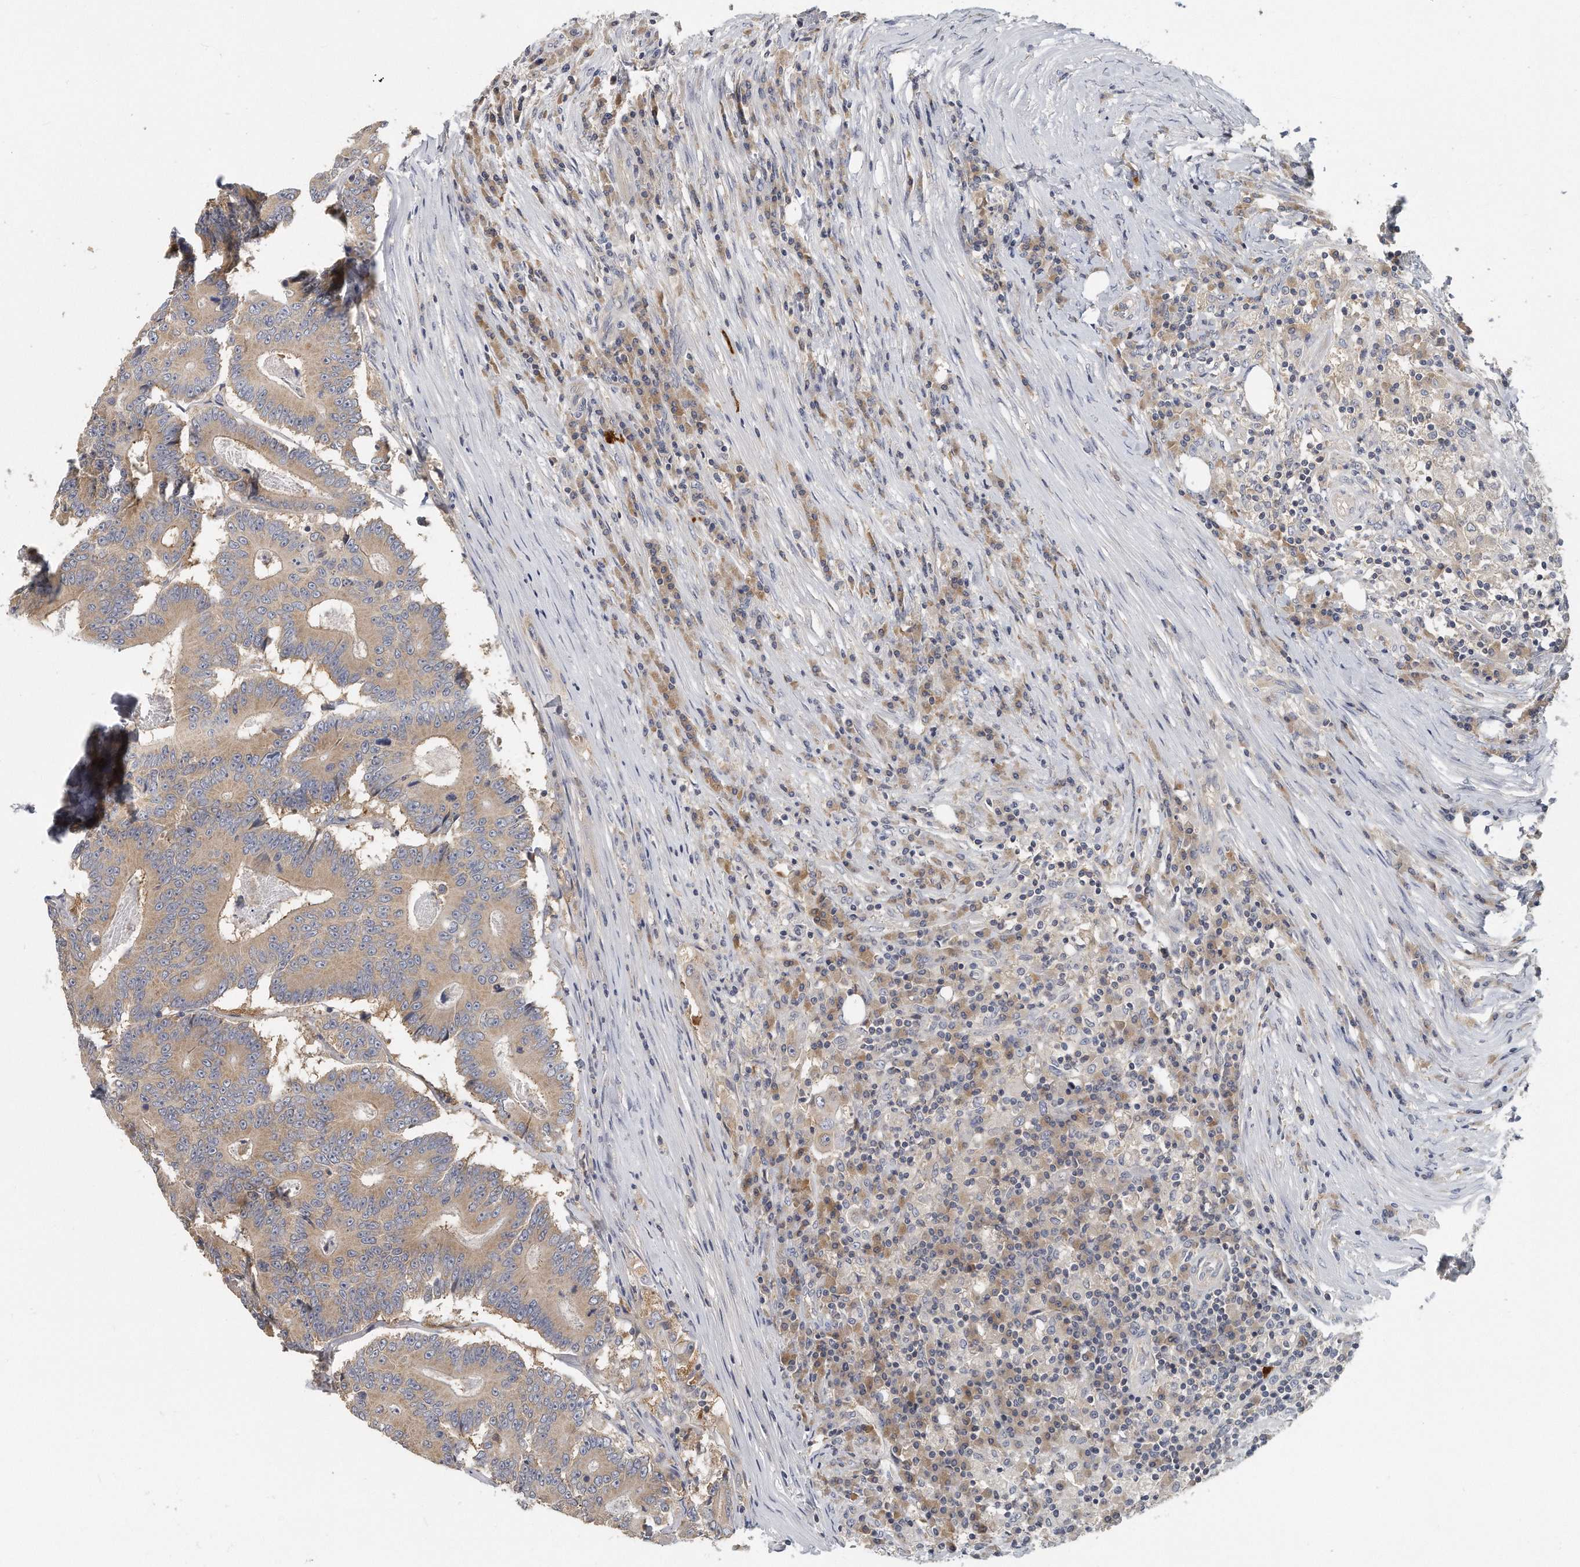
{"staining": {"intensity": "weak", "quantity": ">75%", "location": "cytoplasmic/membranous"}, "tissue": "colorectal cancer", "cell_type": "Tumor cells", "image_type": "cancer", "snomed": [{"axis": "morphology", "description": "Adenocarcinoma, NOS"}, {"axis": "topography", "description": "Colon"}], "caption": "The photomicrograph exhibits a brown stain indicating the presence of a protein in the cytoplasmic/membranous of tumor cells in adenocarcinoma (colorectal). (DAB IHC with brightfield microscopy, high magnification).", "gene": "EIF3I", "patient": {"sex": "male", "age": 83}}